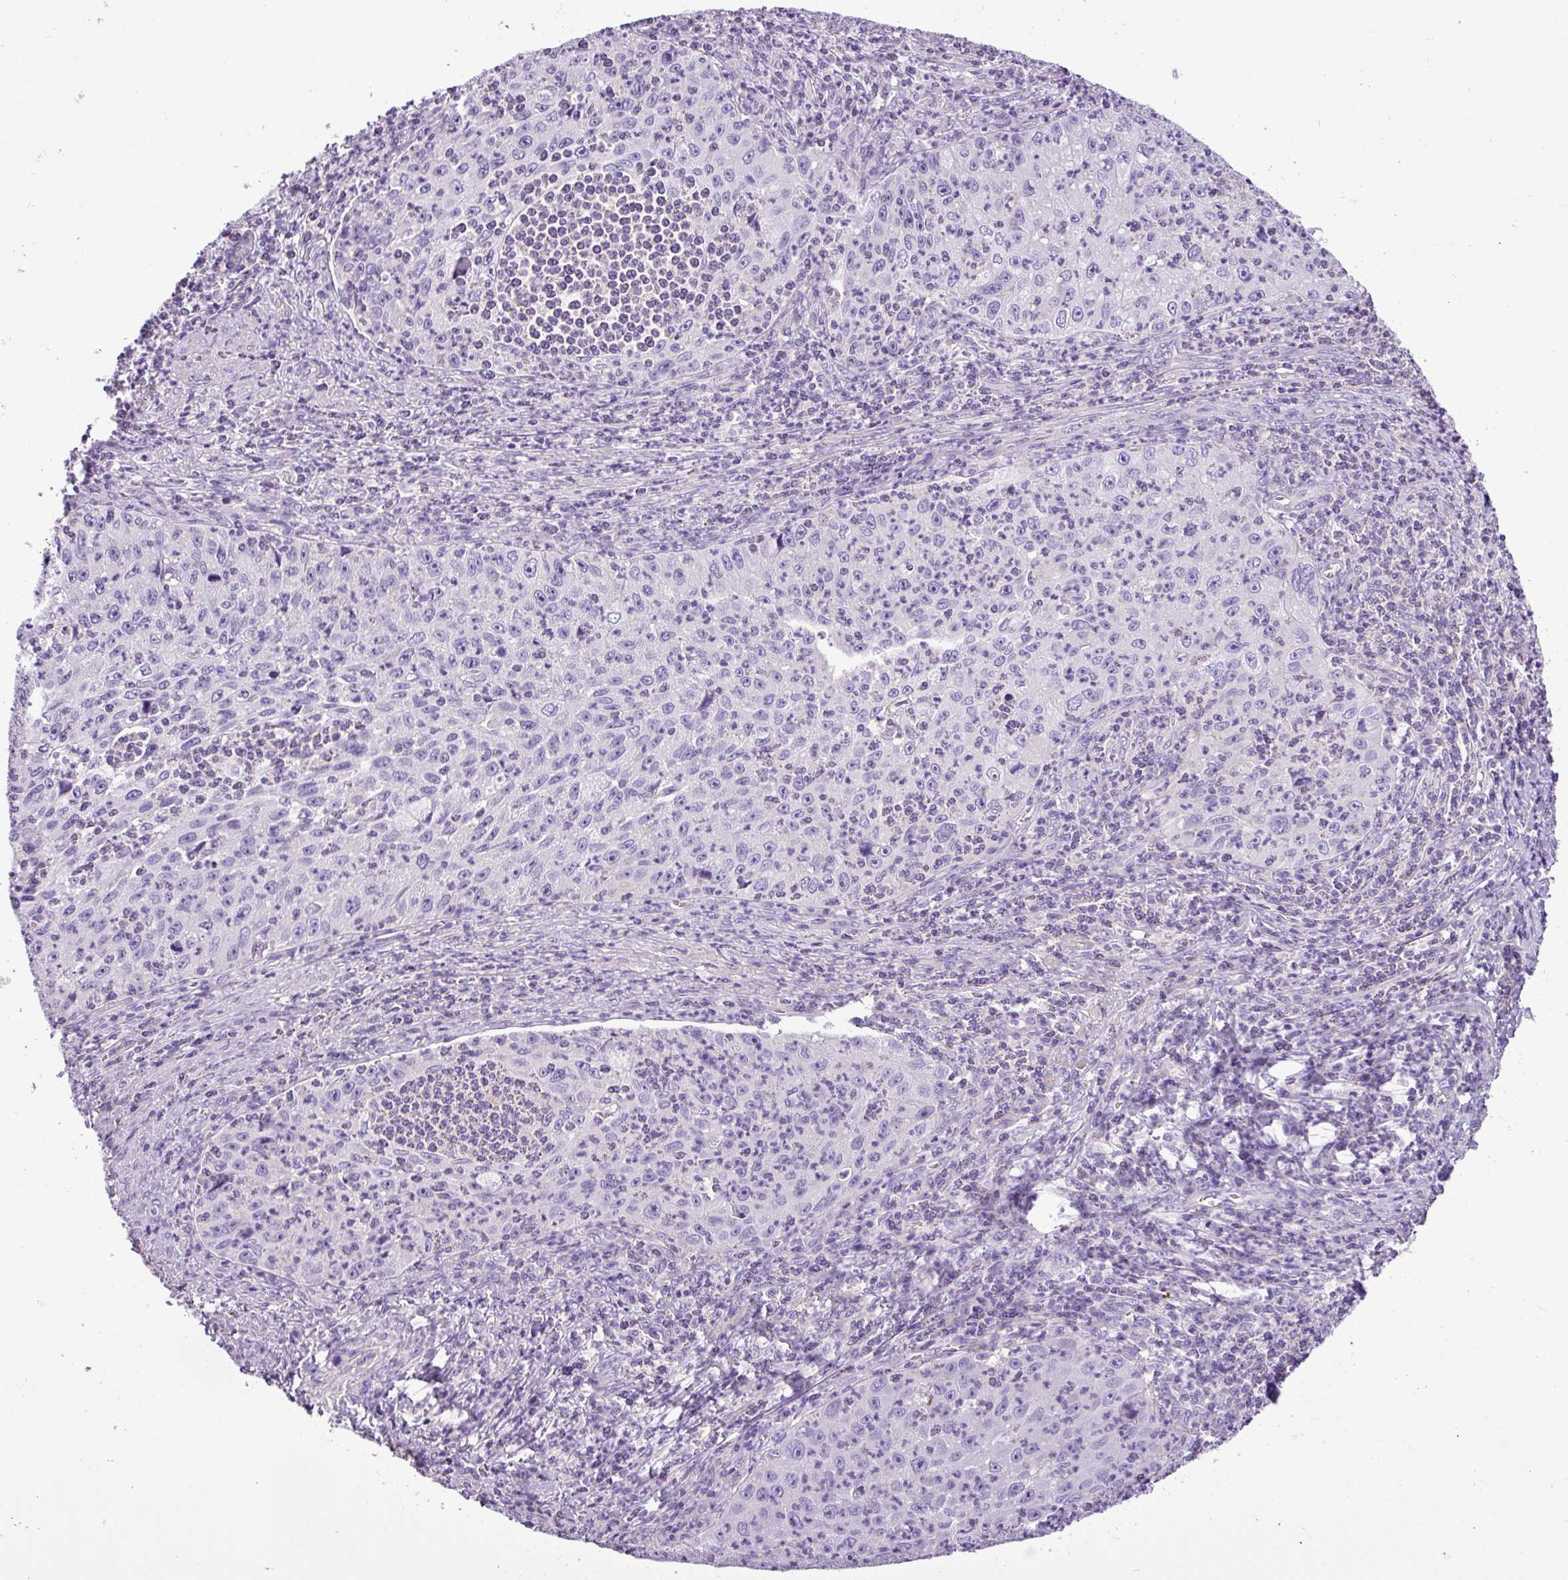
{"staining": {"intensity": "negative", "quantity": "none", "location": "none"}, "tissue": "cervical cancer", "cell_type": "Tumor cells", "image_type": "cancer", "snomed": [{"axis": "morphology", "description": "Squamous cell carcinoma, NOS"}, {"axis": "topography", "description": "Cervix"}], "caption": "Tumor cells show no significant staining in cervical cancer. Brightfield microscopy of immunohistochemistry stained with DAB (brown) and hematoxylin (blue), captured at high magnification.", "gene": "ZNF334", "patient": {"sex": "female", "age": 30}}